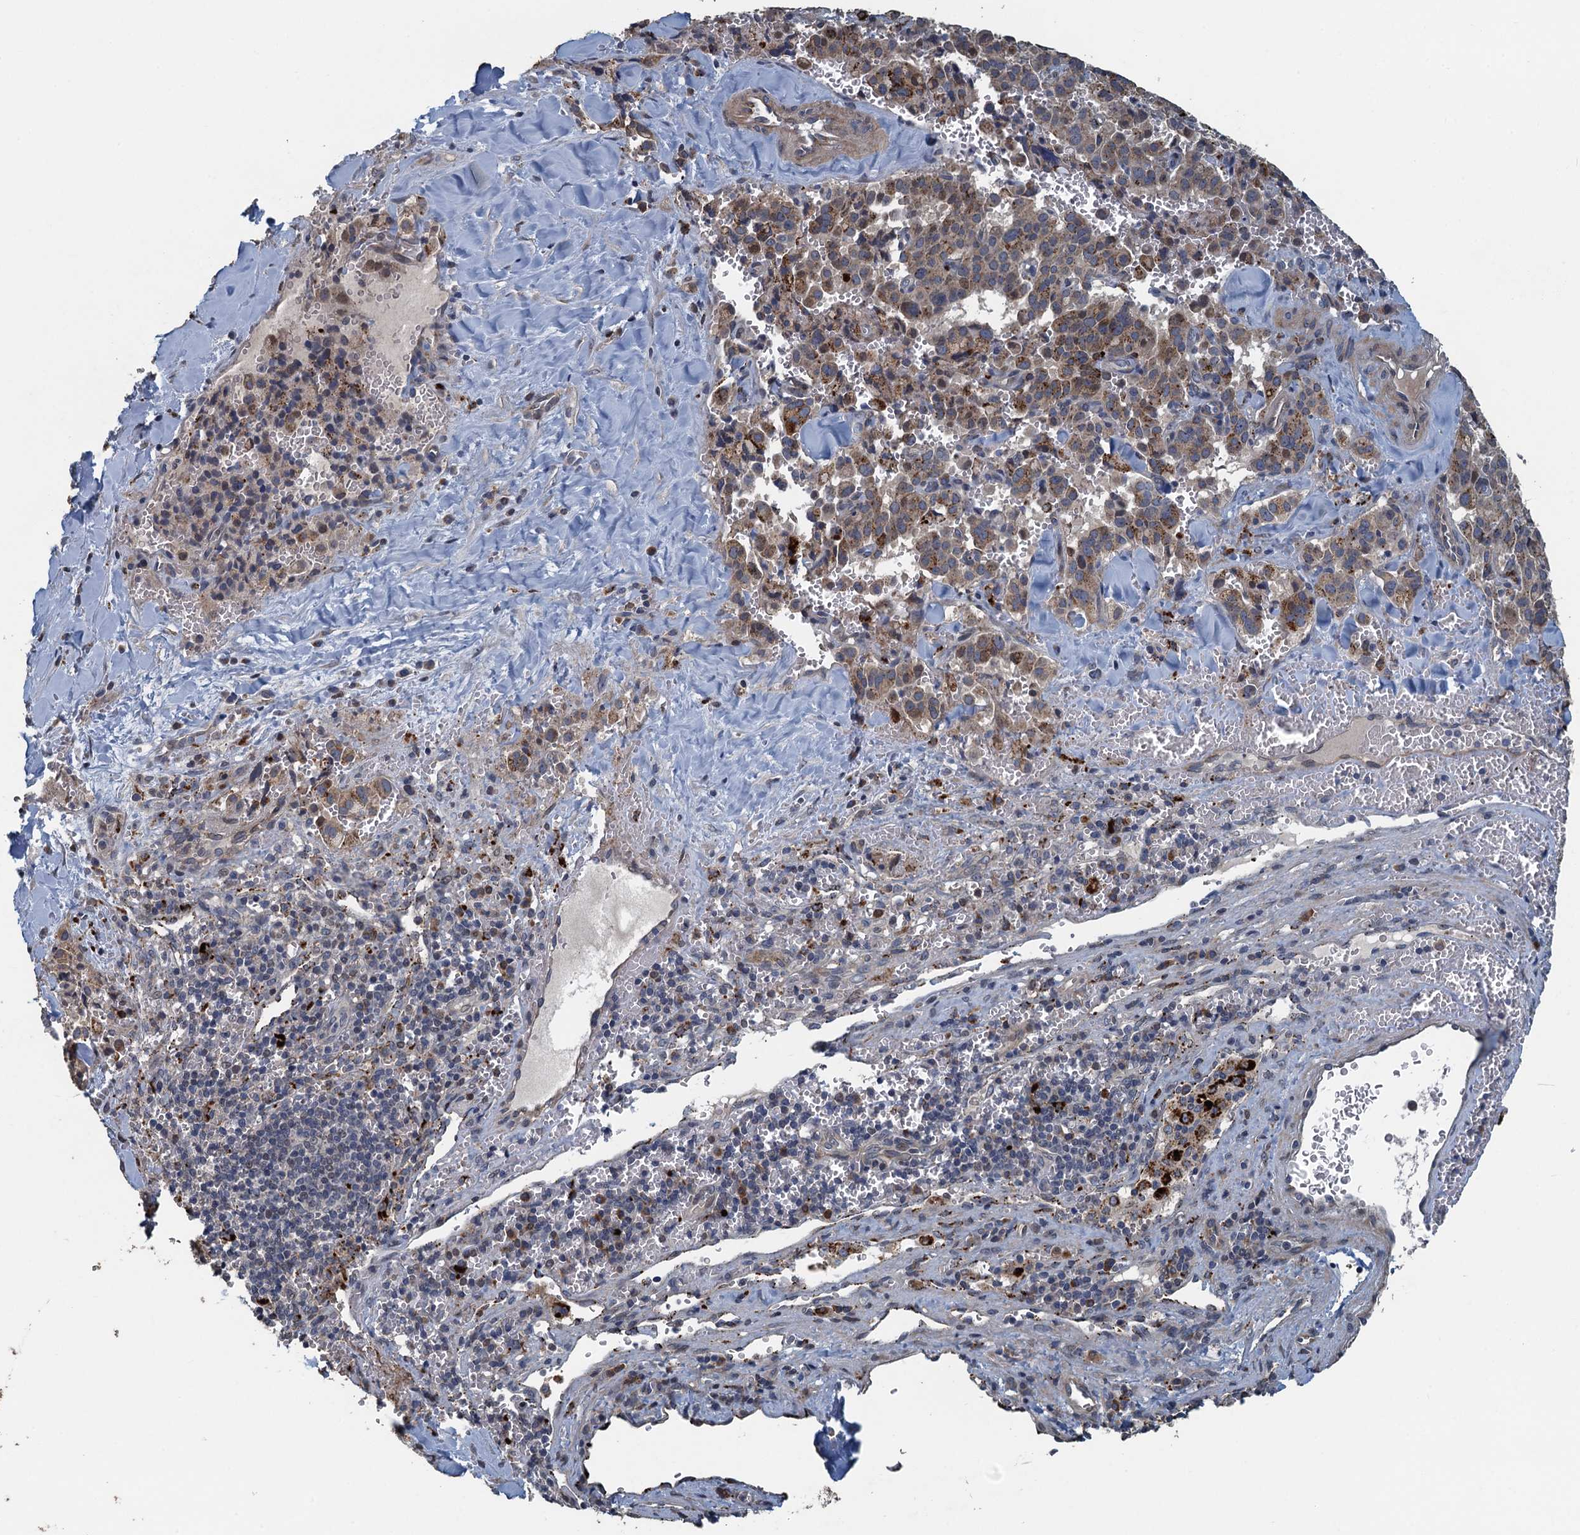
{"staining": {"intensity": "moderate", "quantity": "<25%", "location": "cytoplasmic/membranous"}, "tissue": "pancreatic cancer", "cell_type": "Tumor cells", "image_type": "cancer", "snomed": [{"axis": "morphology", "description": "Adenocarcinoma, NOS"}, {"axis": "topography", "description": "Pancreas"}], "caption": "Pancreatic adenocarcinoma was stained to show a protein in brown. There is low levels of moderate cytoplasmic/membranous staining in about <25% of tumor cells.", "gene": "AGRN", "patient": {"sex": "male", "age": 65}}